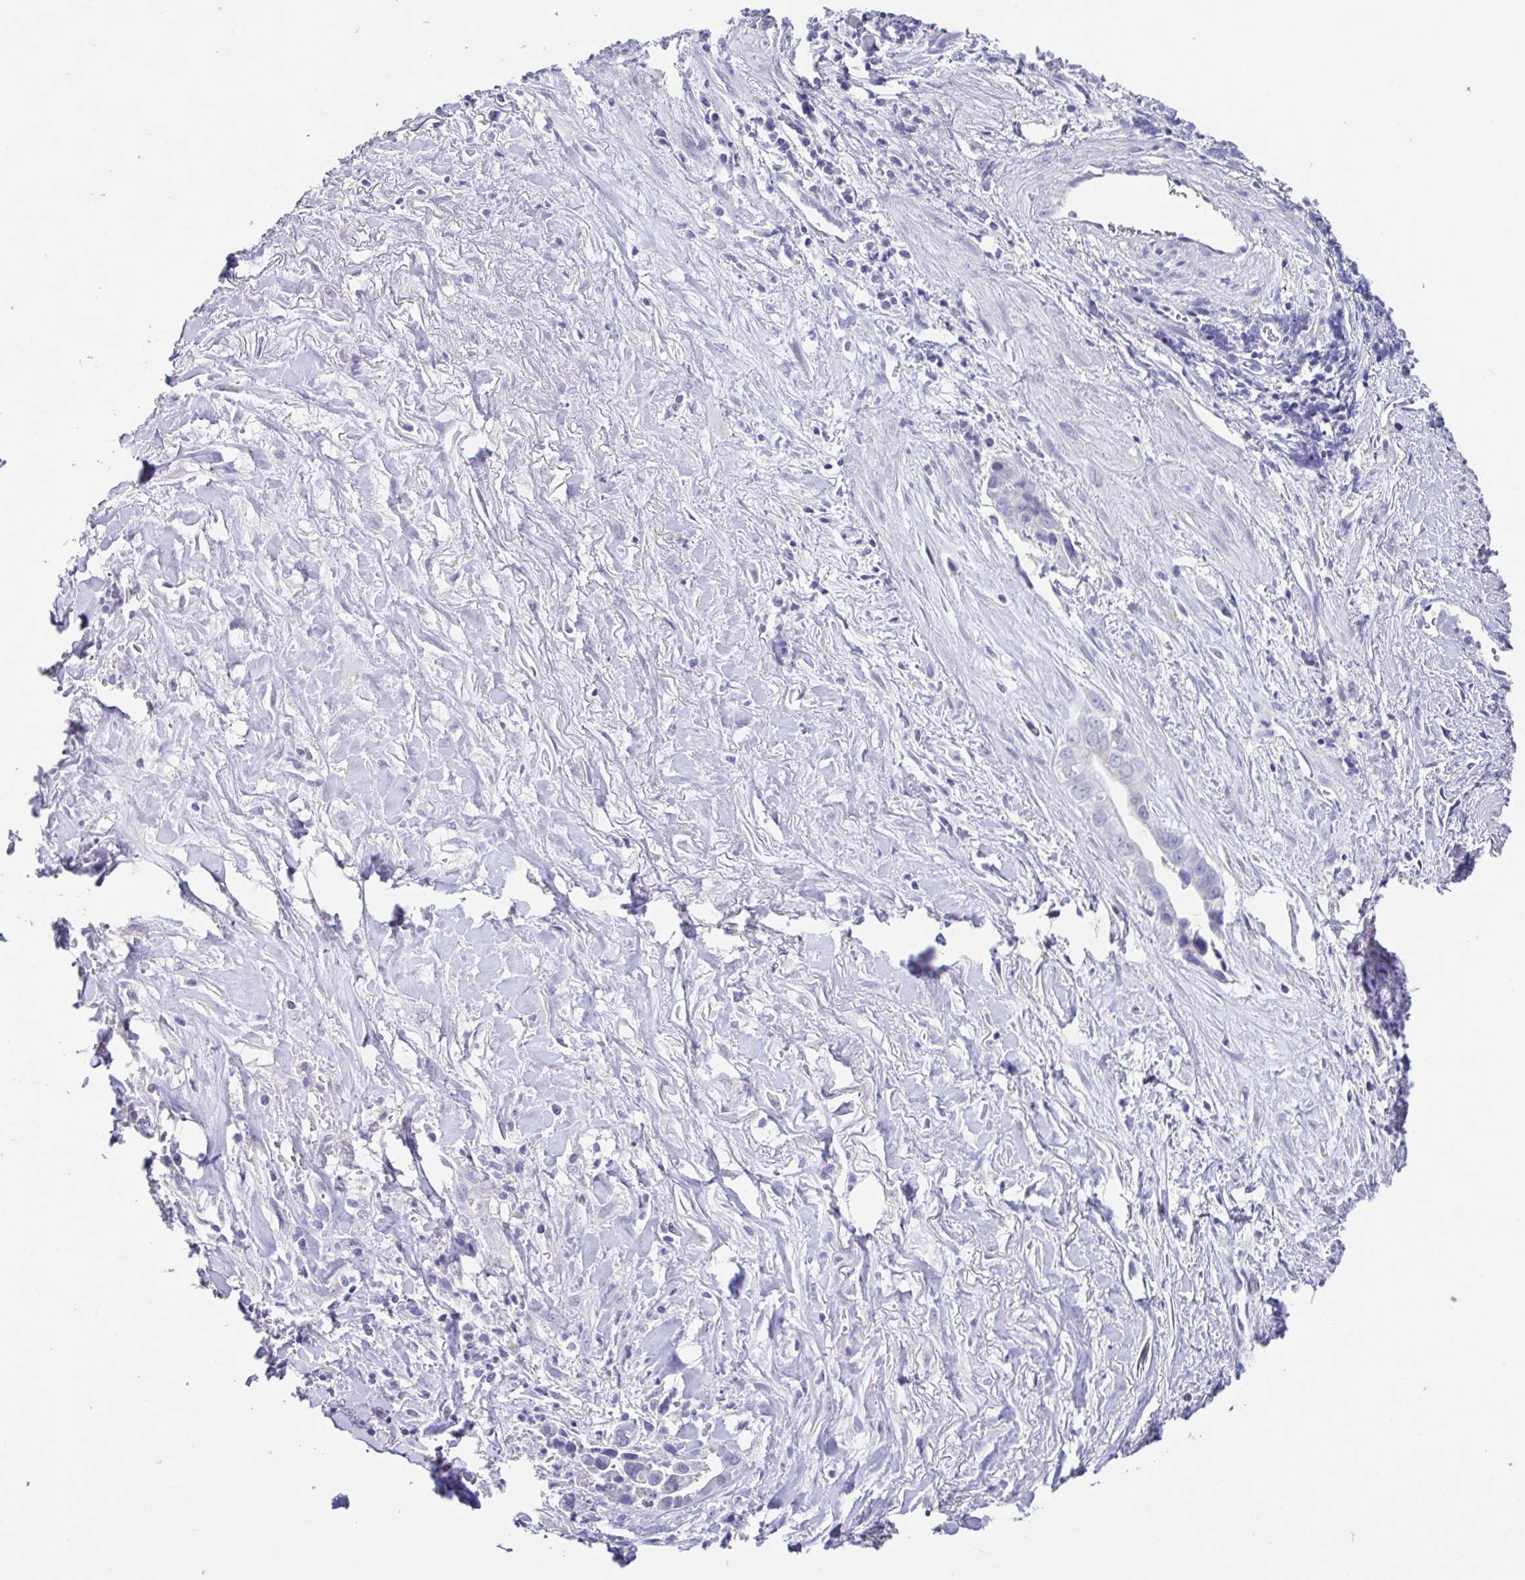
{"staining": {"intensity": "negative", "quantity": "none", "location": "none"}, "tissue": "liver cancer", "cell_type": "Tumor cells", "image_type": "cancer", "snomed": [{"axis": "morphology", "description": "Cholangiocarcinoma"}, {"axis": "topography", "description": "Liver"}], "caption": "The photomicrograph displays no significant positivity in tumor cells of liver cholangiocarcinoma.", "gene": "RDH11", "patient": {"sex": "female", "age": 79}}